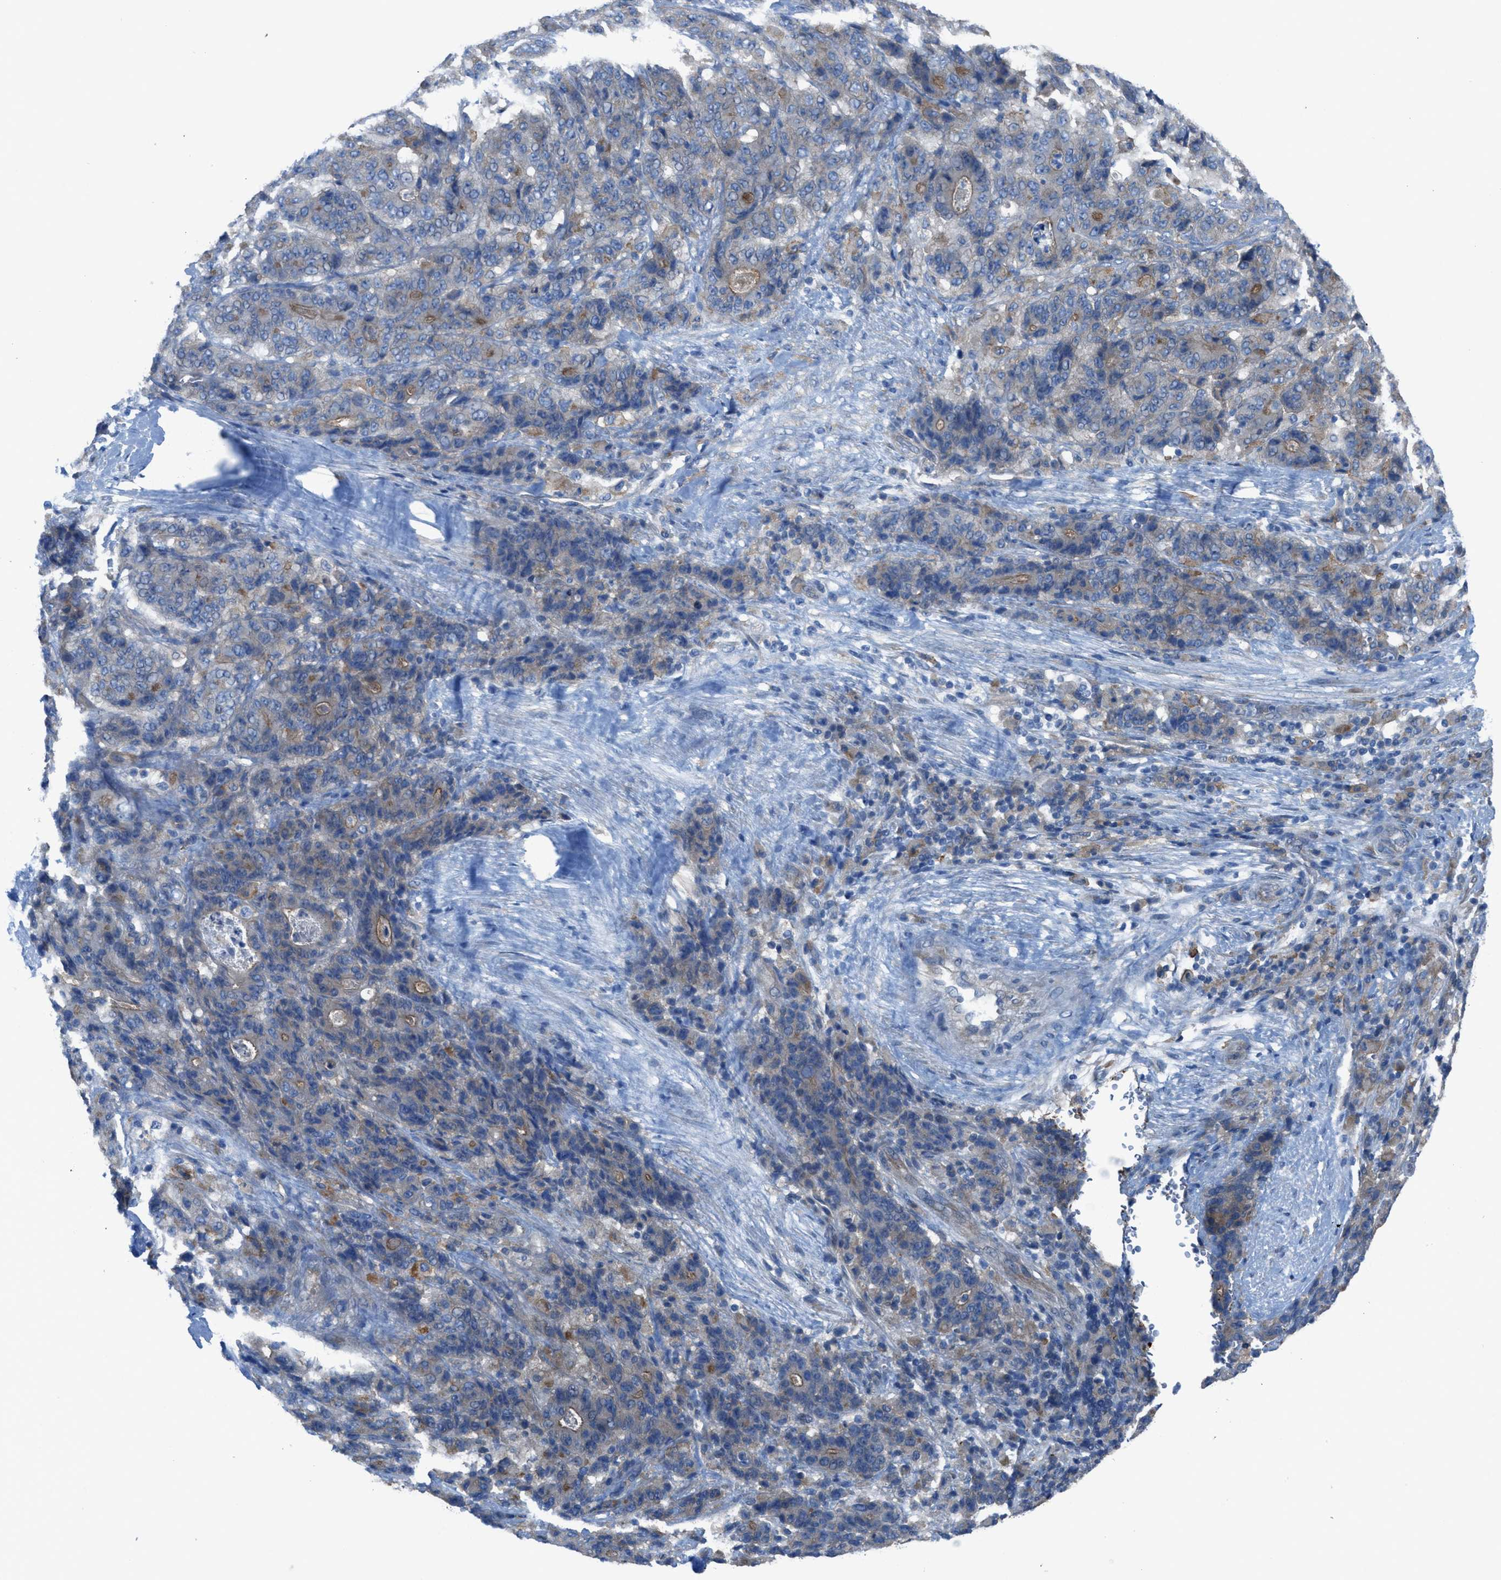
{"staining": {"intensity": "moderate", "quantity": "<25%", "location": "cytoplasmic/membranous"}, "tissue": "stomach cancer", "cell_type": "Tumor cells", "image_type": "cancer", "snomed": [{"axis": "morphology", "description": "Adenocarcinoma, NOS"}, {"axis": "topography", "description": "Stomach"}], "caption": "IHC micrograph of neoplastic tissue: adenocarcinoma (stomach) stained using immunohistochemistry (IHC) shows low levels of moderate protein expression localized specifically in the cytoplasmic/membranous of tumor cells, appearing as a cytoplasmic/membranous brown color.", "gene": "EGFR", "patient": {"sex": "female", "age": 73}}